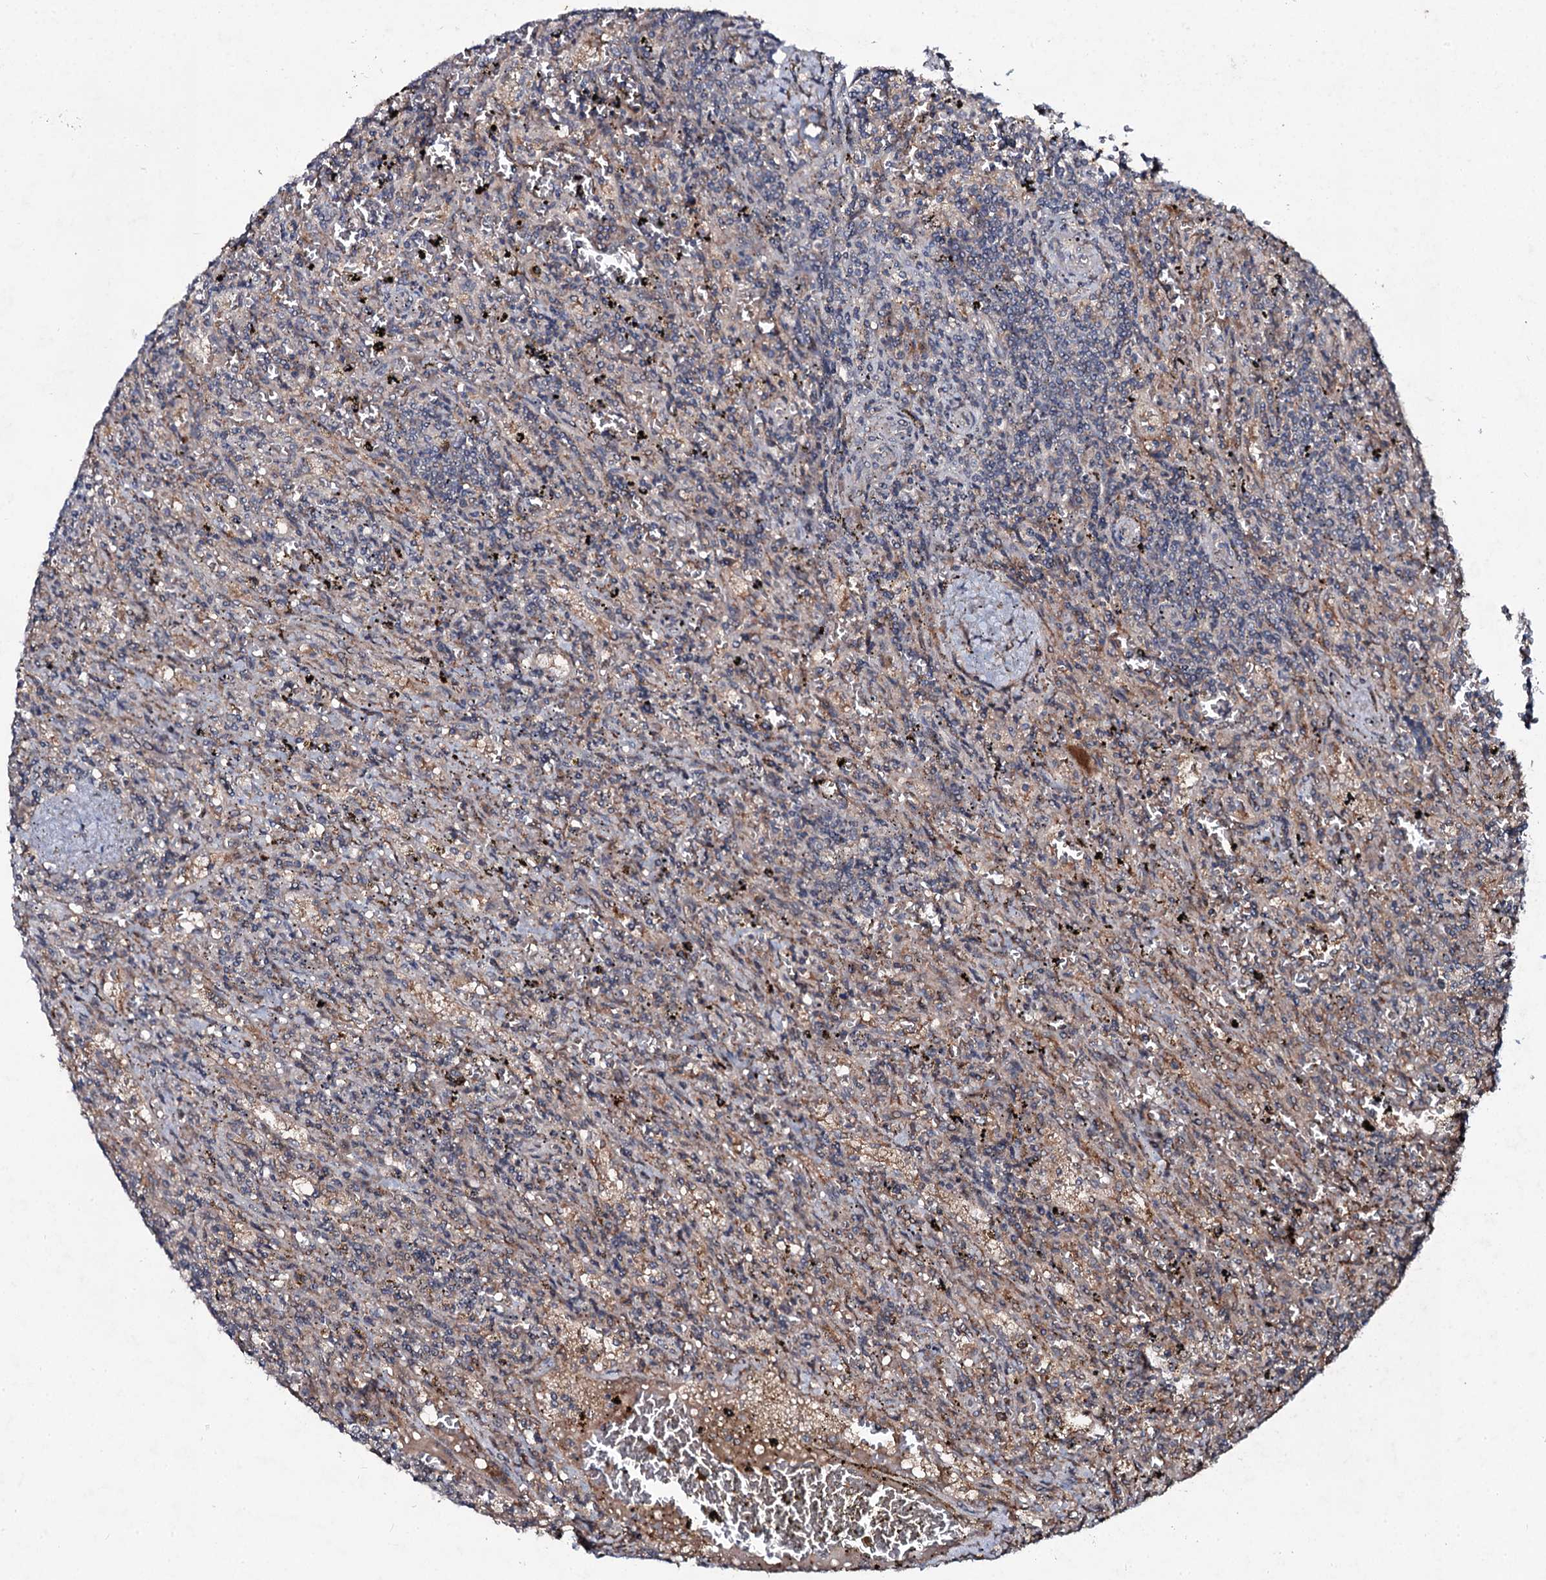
{"staining": {"intensity": "negative", "quantity": "none", "location": "none"}, "tissue": "lymphoma", "cell_type": "Tumor cells", "image_type": "cancer", "snomed": [{"axis": "morphology", "description": "Malignant lymphoma, non-Hodgkin's type, Low grade"}, {"axis": "topography", "description": "Spleen"}], "caption": "Immunohistochemistry photomicrograph of neoplastic tissue: human lymphoma stained with DAB (3,3'-diaminobenzidine) shows no significant protein staining in tumor cells.", "gene": "SNAP23", "patient": {"sex": "male", "age": 76}}